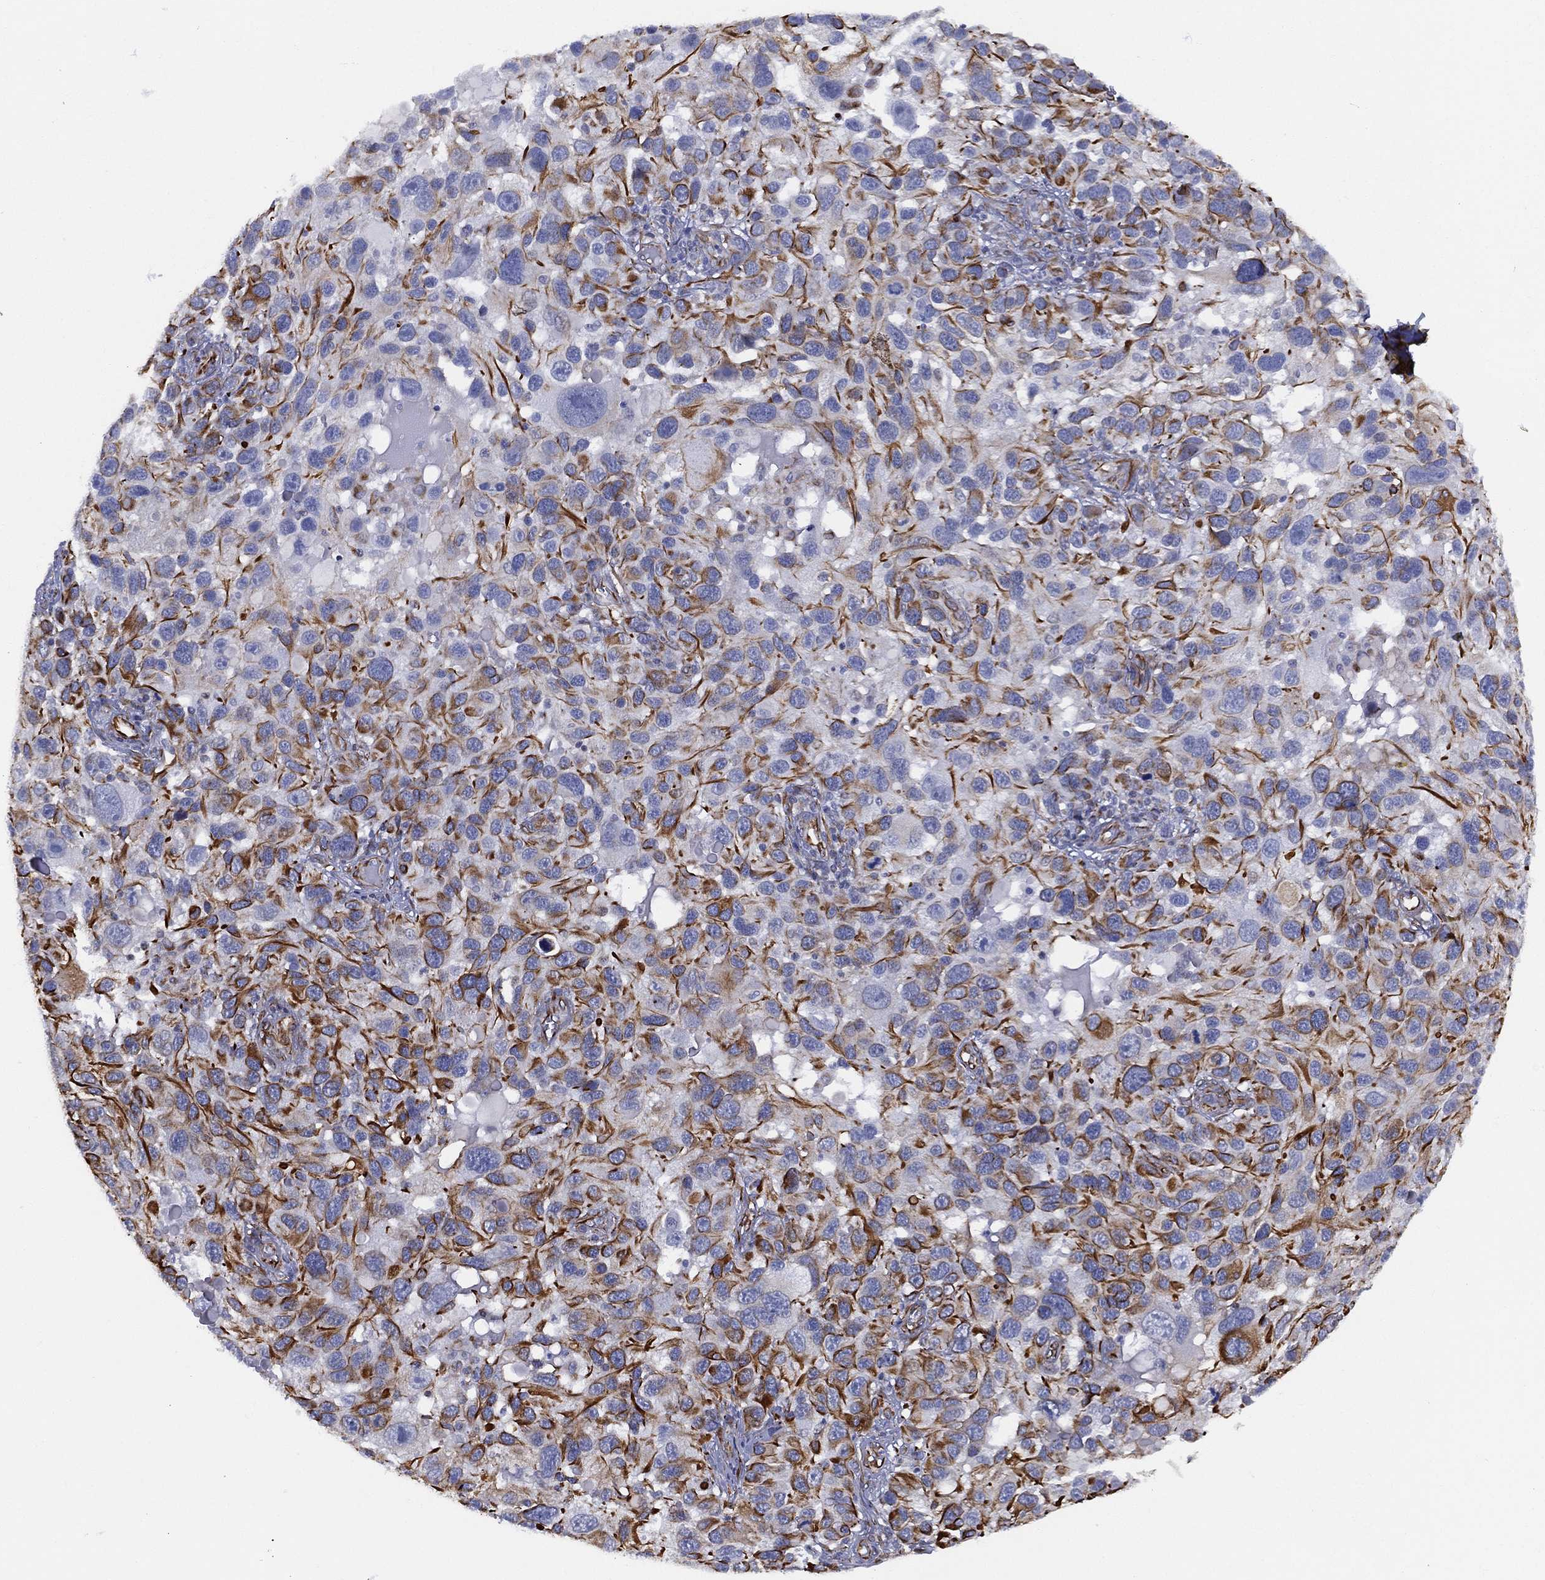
{"staining": {"intensity": "strong", "quantity": "25%-75%", "location": "cytoplasmic/membranous"}, "tissue": "melanoma", "cell_type": "Tumor cells", "image_type": "cancer", "snomed": [{"axis": "morphology", "description": "Malignant melanoma, NOS"}, {"axis": "topography", "description": "Skin"}], "caption": "A high-resolution image shows immunohistochemistry (IHC) staining of melanoma, which shows strong cytoplasmic/membranous staining in approximately 25%-75% of tumor cells.", "gene": "MAS1", "patient": {"sex": "male", "age": 53}}